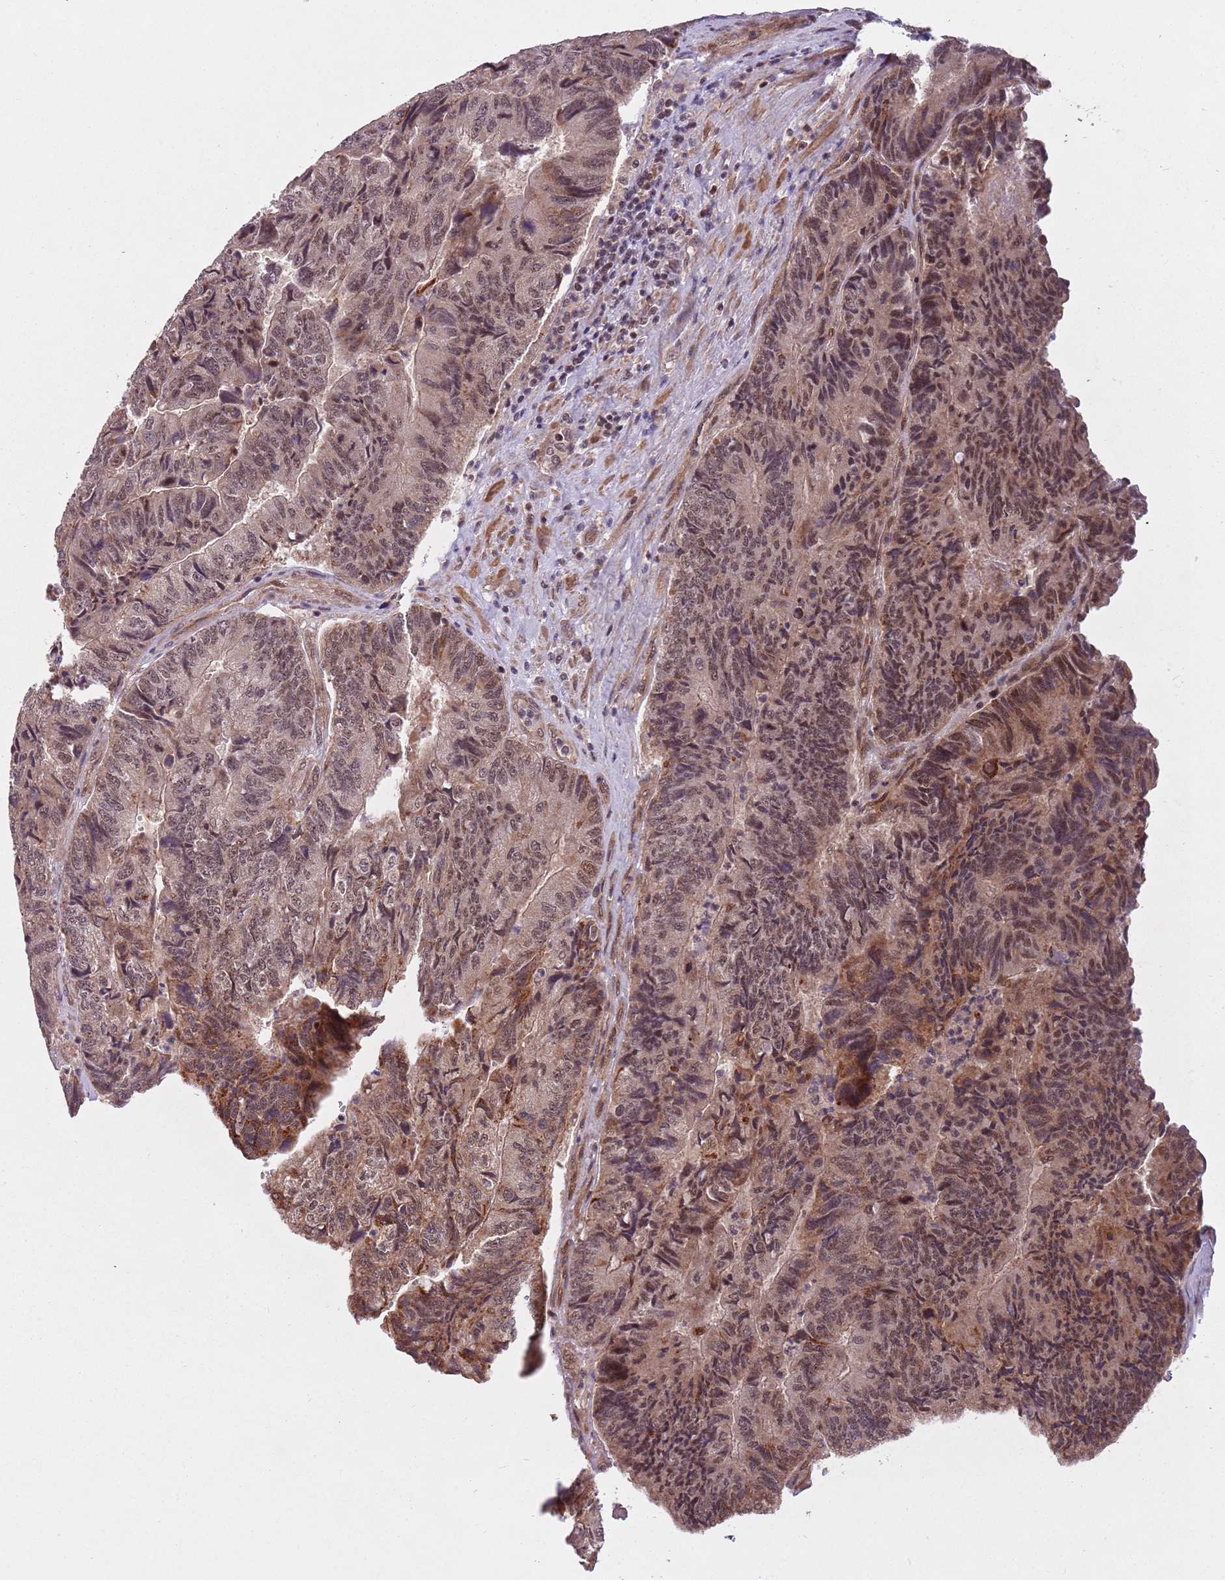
{"staining": {"intensity": "moderate", "quantity": "25%-75%", "location": "cytoplasmic/membranous,nuclear"}, "tissue": "colorectal cancer", "cell_type": "Tumor cells", "image_type": "cancer", "snomed": [{"axis": "morphology", "description": "Adenocarcinoma, NOS"}, {"axis": "topography", "description": "Colon"}], "caption": "About 25%-75% of tumor cells in colorectal cancer show moderate cytoplasmic/membranous and nuclear protein expression as visualized by brown immunohistochemical staining.", "gene": "SUDS3", "patient": {"sex": "female", "age": 67}}